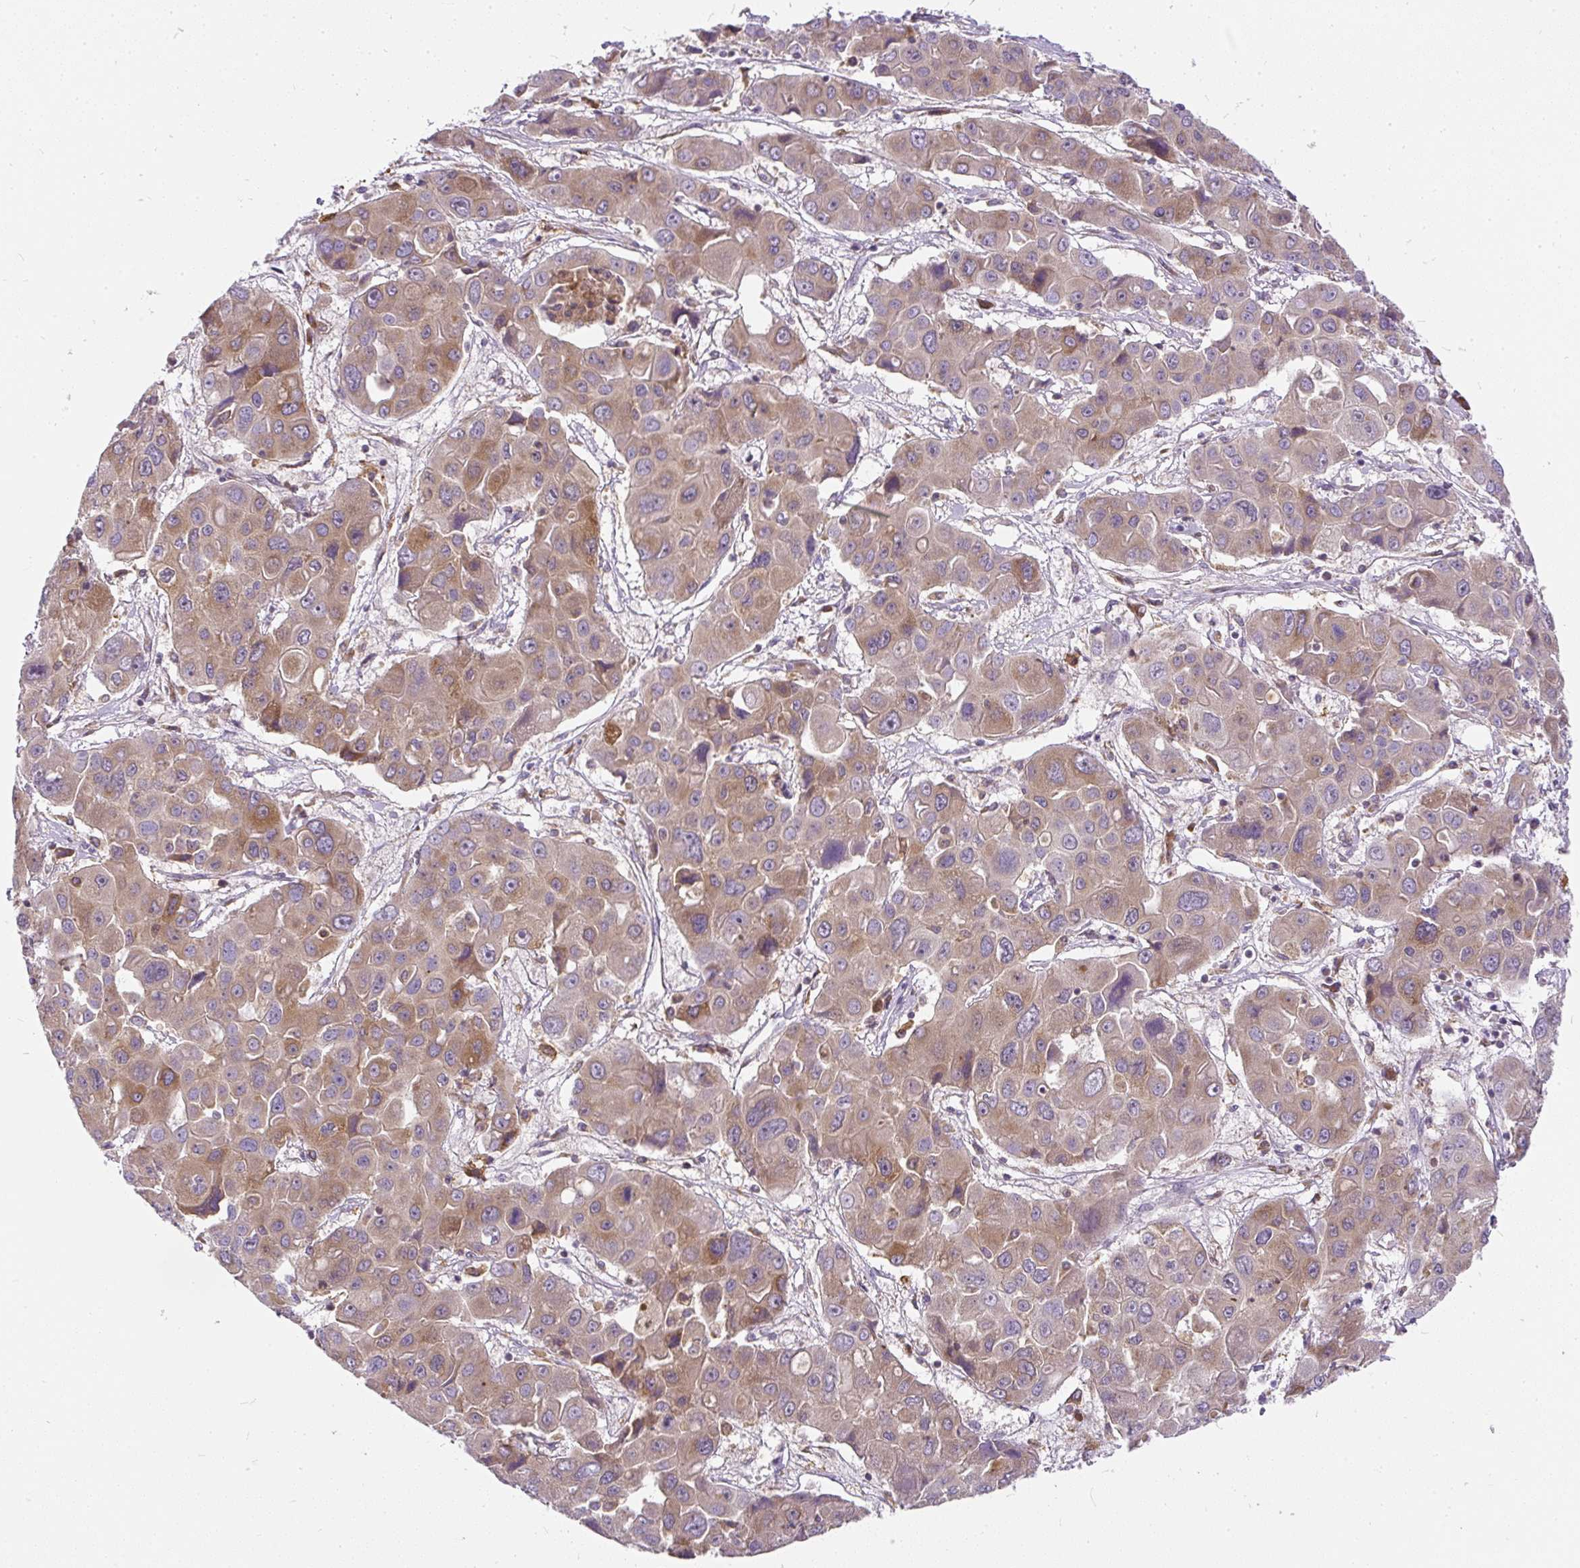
{"staining": {"intensity": "moderate", "quantity": ">75%", "location": "cytoplasmic/membranous"}, "tissue": "liver cancer", "cell_type": "Tumor cells", "image_type": "cancer", "snomed": [{"axis": "morphology", "description": "Cholangiocarcinoma"}, {"axis": "topography", "description": "Liver"}], "caption": "The micrograph exhibits immunohistochemical staining of liver cancer (cholangiocarcinoma). There is moderate cytoplasmic/membranous staining is present in approximately >75% of tumor cells.", "gene": "CYP20A1", "patient": {"sex": "male", "age": 67}}